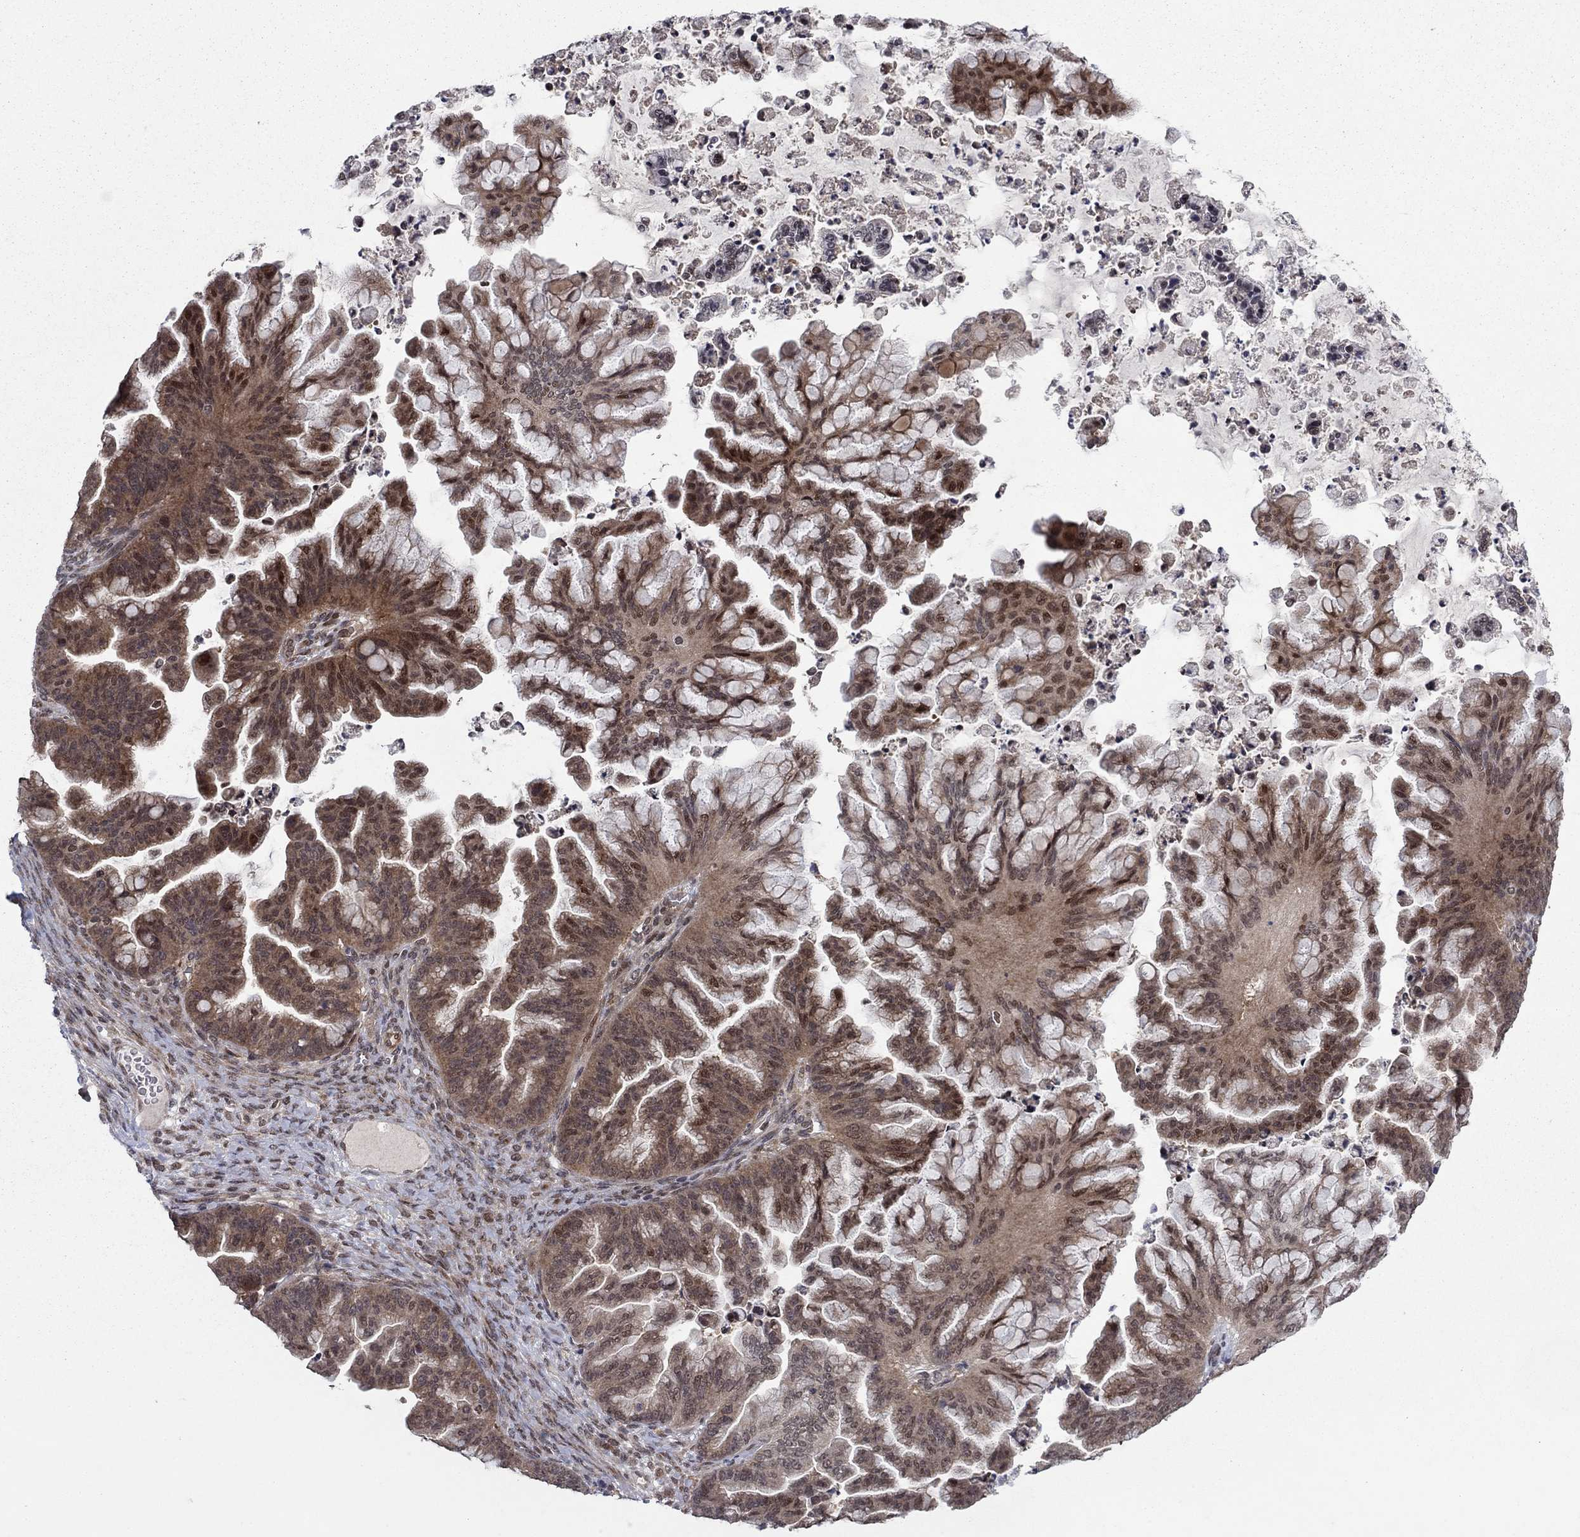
{"staining": {"intensity": "moderate", "quantity": ">75%", "location": "cytoplasmic/membranous"}, "tissue": "ovarian cancer", "cell_type": "Tumor cells", "image_type": "cancer", "snomed": [{"axis": "morphology", "description": "Cystadenocarcinoma, mucinous, NOS"}, {"axis": "topography", "description": "Ovary"}], "caption": "A histopathology image showing moderate cytoplasmic/membranous expression in about >75% of tumor cells in mucinous cystadenocarcinoma (ovarian), as visualized by brown immunohistochemical staining.", "gene": "PSMC1", "patient": {"sex": "female", "age": 67}}